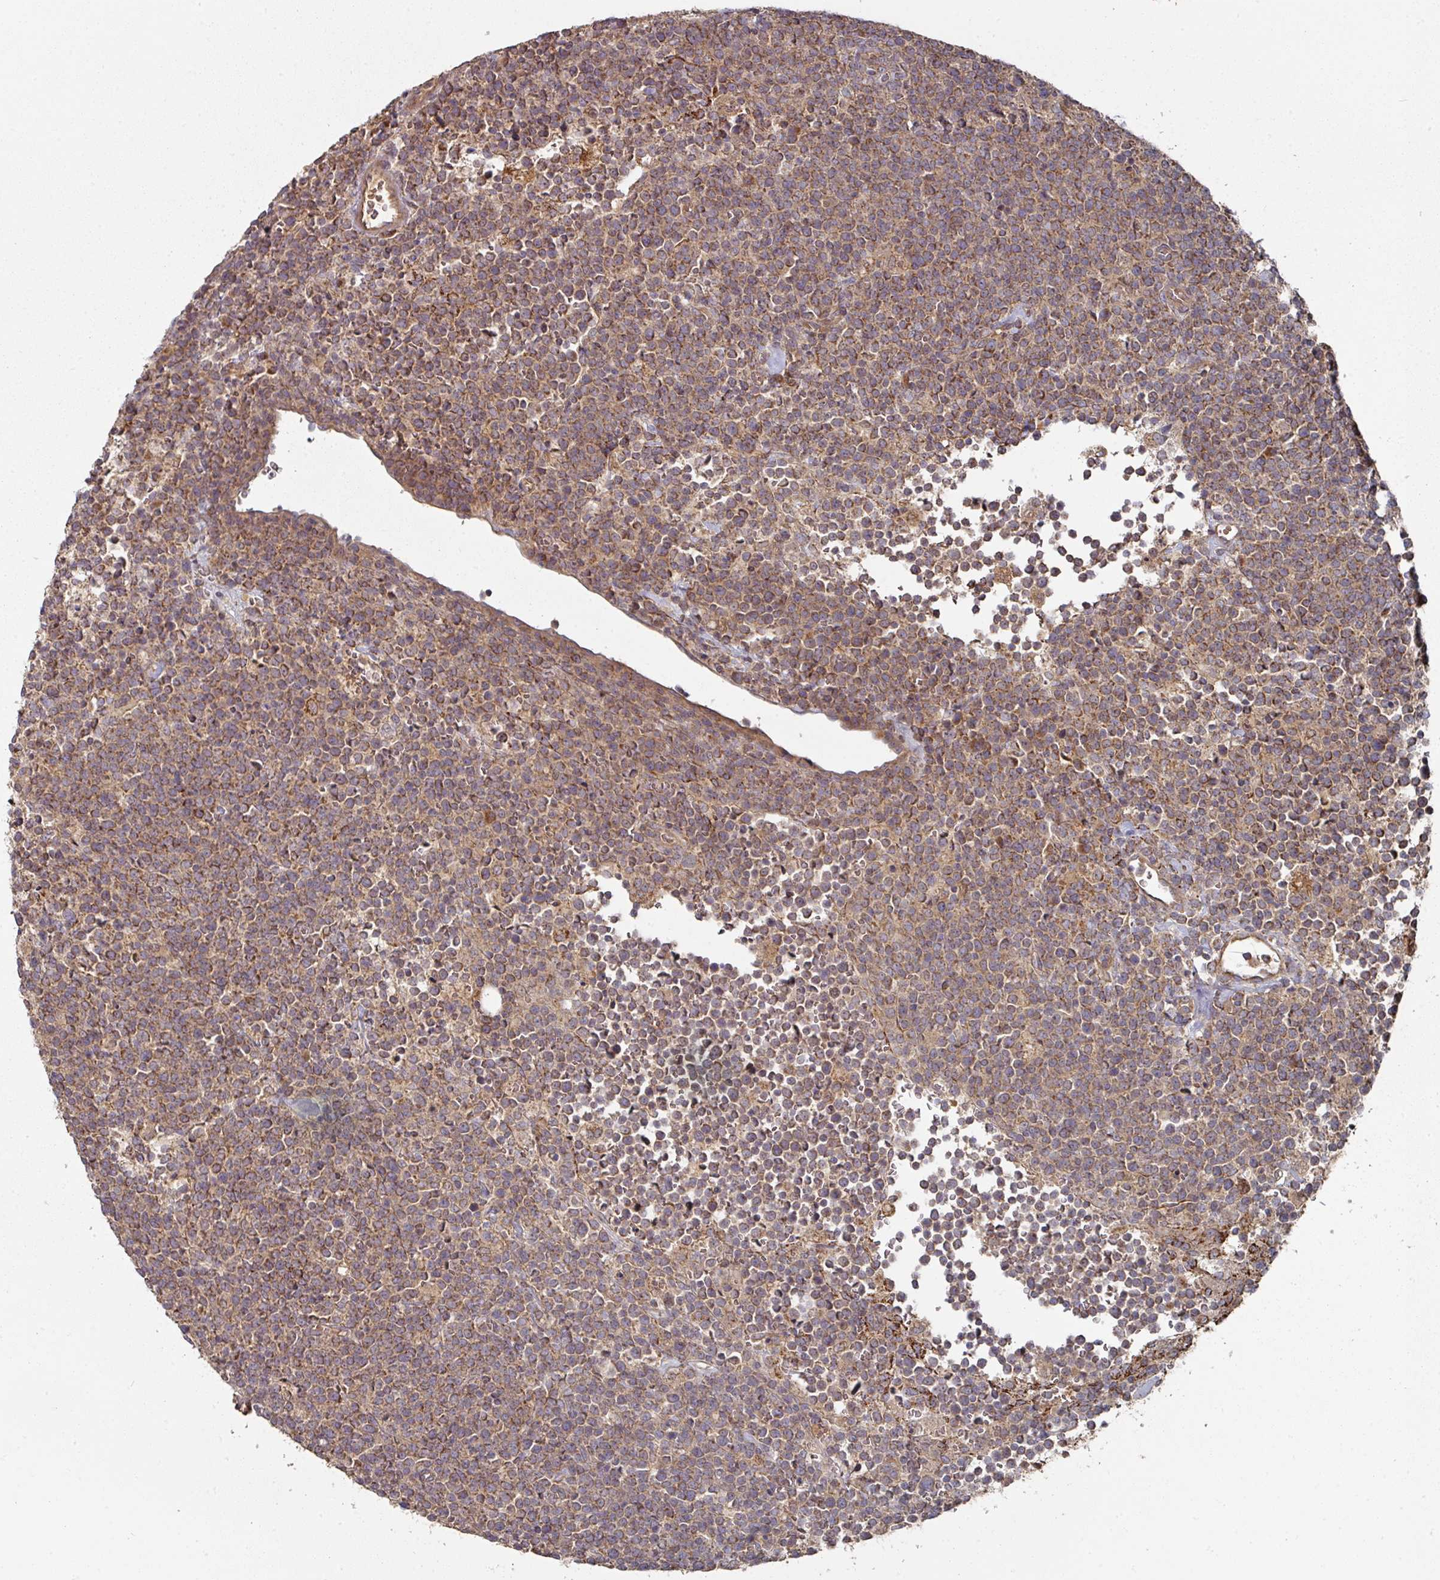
{"staining": {"intensity": "moderate", "quantity": ">75%", "location": "cytoplasmic/membranous"}, "tissue": "lymphoma", "cell_type": "Tumor cells", "image_type": "cancer", "snomed": [{"axis": "morphology", "description": "Malignant lymphoma, non-Hodgkin's type, High grade"}, {"axis": "topography", "description": "Lymph node"}], "caption": "IHC image of lymphoma stained for a protein (brown), which reveals medium levels of moderate cytoplasmic/membranous expression in approximately >75% of tumor cells.", "gene": "DNAJC7", "patient": {"sex": "male", "age": 61}}